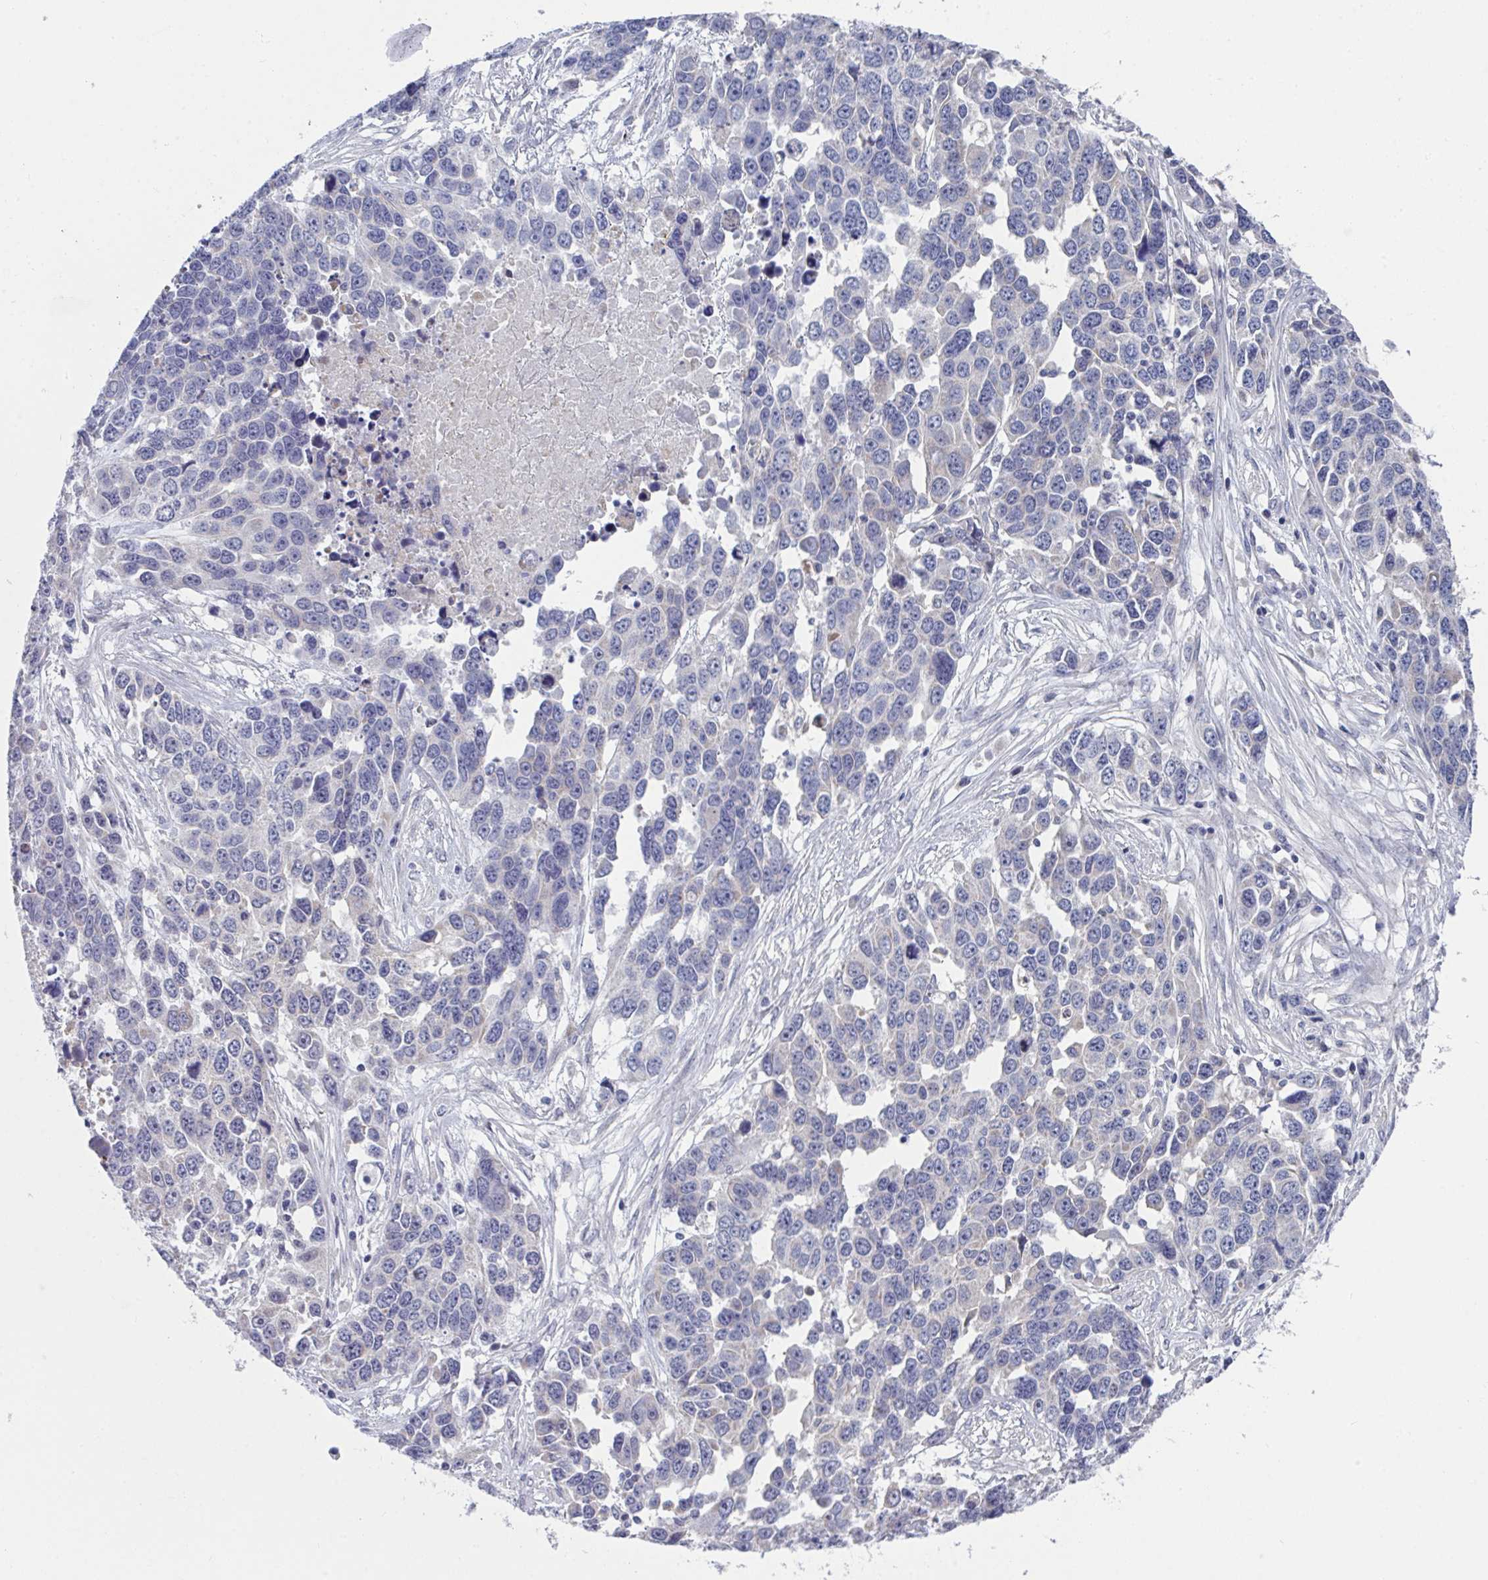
{"staining": {"intensity": "negative", "quantity": "none", "location": "none"}, "tissue": "ovarian cancer", "cell_type": "Tumor cells", "image_type": "cancer", "snomed": [{"axis": "morphology", "description": "Cystadenocarcinoma, serous, NOS"}, {"axis": "topography", "description": "Ovary"}], "caption": "IHC image of neoplastic tissue: serous cystadenocarcinoma (ovarian) stained with DAB demonstrates no significant protein positivity in tumor cells. The staining is performed using DAB (3,3'-diaminobenzidine) brown chromogen with nuclei counter-stained in using hematoxylin.", "gene": "VWDE", "patient": {"sex": "female", "age": 76}}